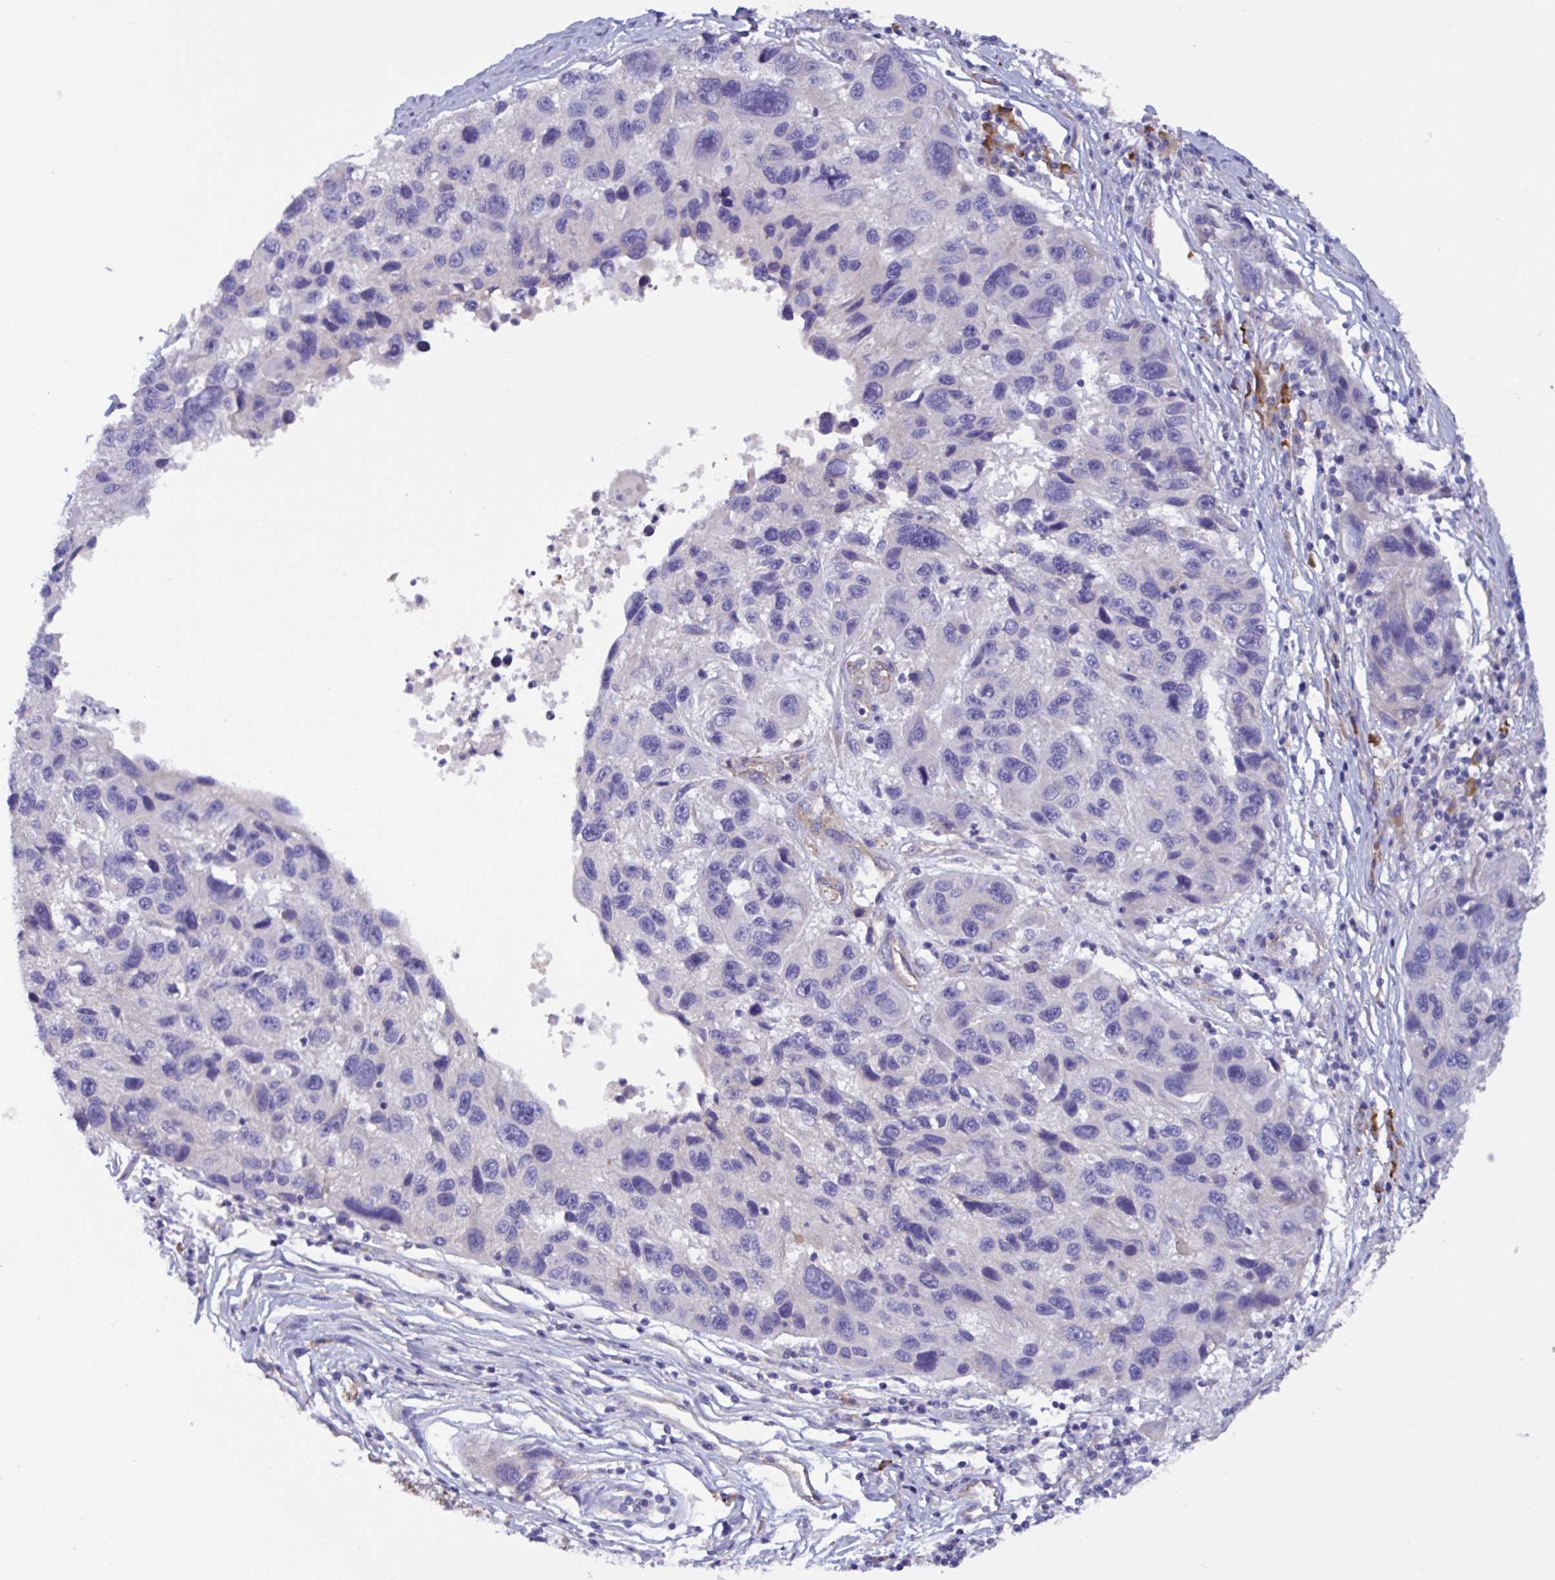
{"staining": {"intensity": "negative", "quantity": "none", "location": "none"}, "tissue": "melanoma", "cell_type": "Tumor cells", "image_type": "cancer", "snomed": [{"axis": "morphology", "description": "Malignant melanoma, NOS"}, {"axis": "topography", "description": "Skin"}], "caption": "Tumor cells are negative for protein expression in human melanoma.", "gene": "SLC66A1", "patient": {"sex": "male", "age": 53}}